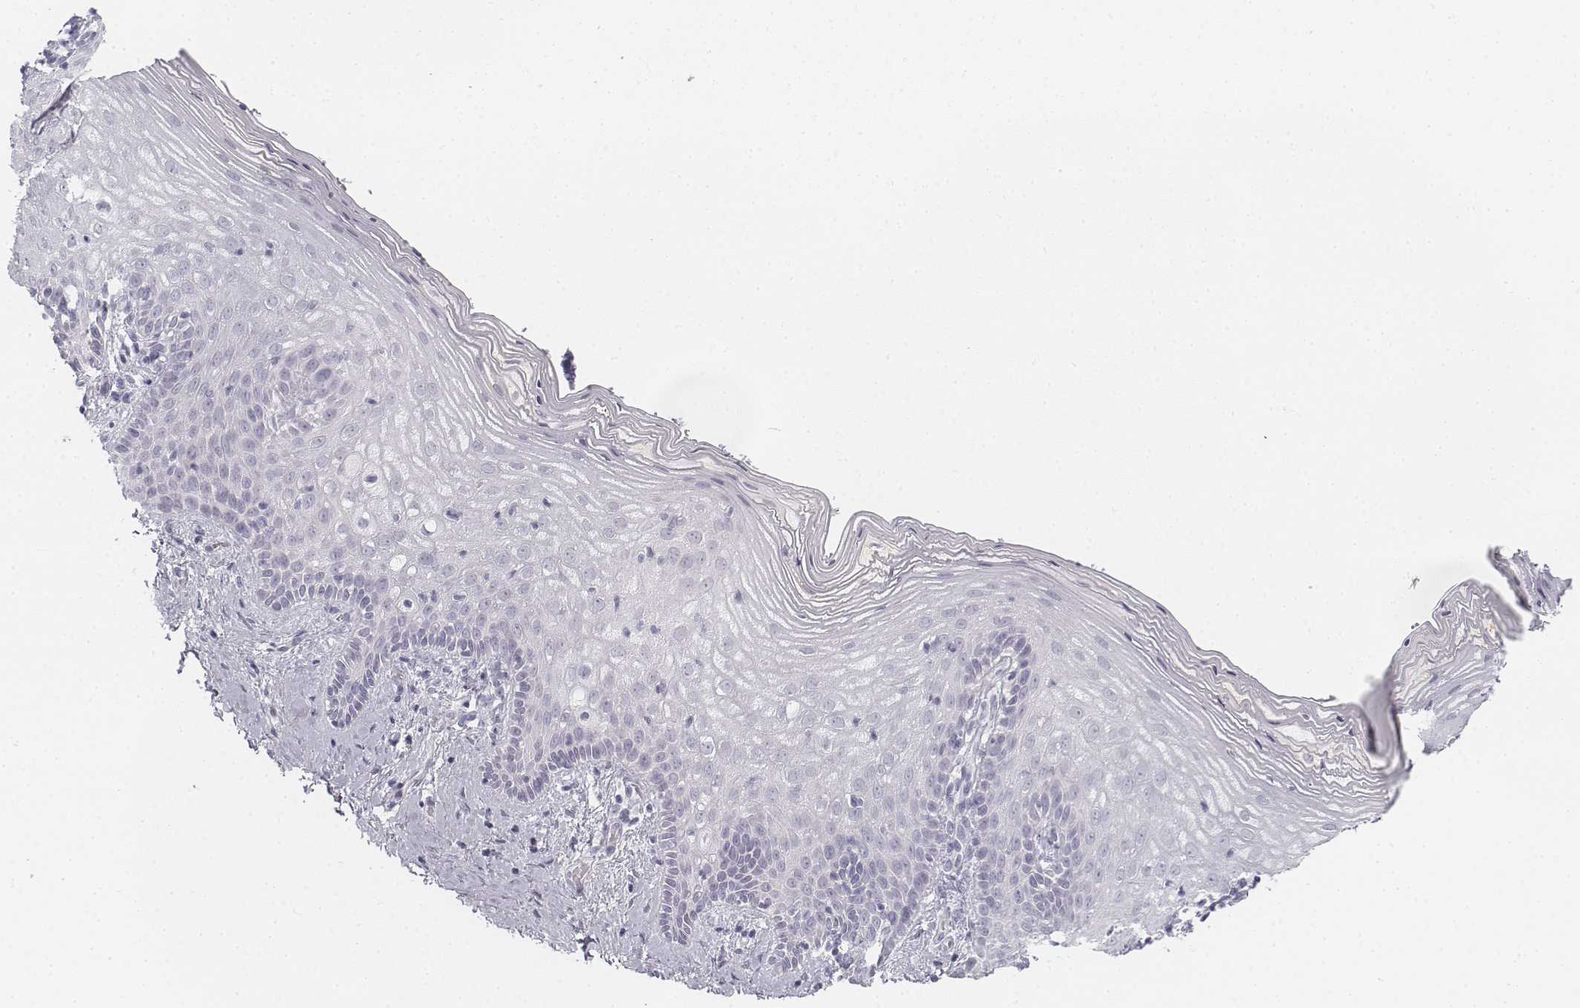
{"staining": {"intensity": "negative", "quantity": "none", "location": "none"}, "tissue": "vagina", "cell_type": "Squamous epithelial cells", "image_type": "normal", "snomed": [{"axis": "morphology", "description": "Normal tissue, NOS"}, {"axis": "topography", "description": "Vagina"}], "caption": "DAB (3,3'-diaminobenzidine) immunohistochemical staining of benign human vagina demonstrates no significant staining in squamous epithelial cells.", "gene": "KRT25", "patient": {"sex": "female", "age": 45}}